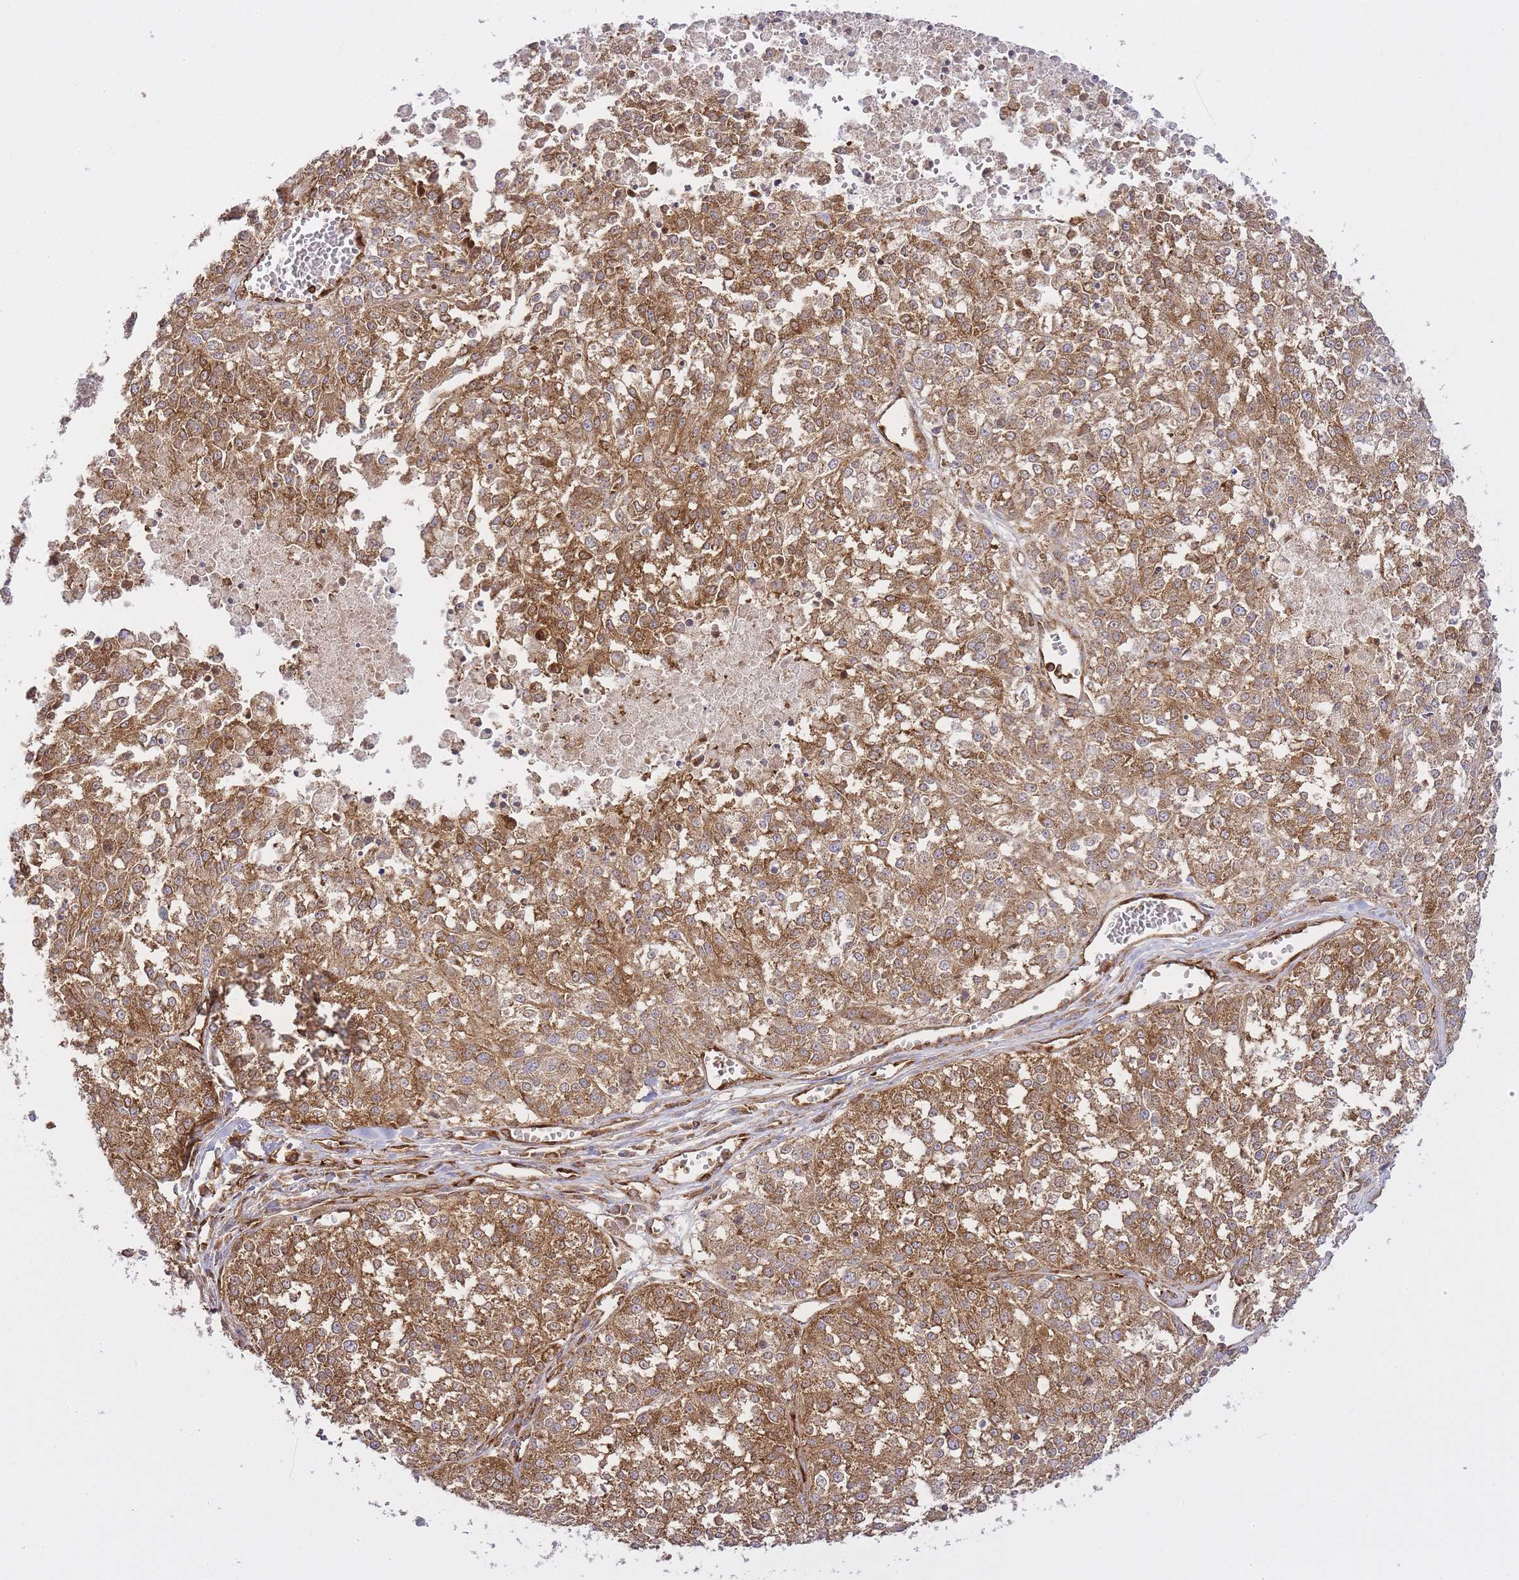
{"staining": {"intensity": "moderate", "quantity": ">75%", "location": "cytoplasmic/membranous"}, "tissue": "melanoma", "cell_type": "Tumor cells", "image_type": "cancer", "snomed": [{"axis": "morphology", "description": "Malignant melanoma, NOS"}, {"axis": "topography", "description": "Skin"}], "caption": "IHC (DAB (3,3'-diaminobenzidine)) staining of human melanoma shows moderate cytoplasmic/membranous protein positivity in about >75% of tumor cells. (IHC, brightfield microscopy, high magnification).", "gene": "MSN", "patient": {"sex": "female", "age": 64}}